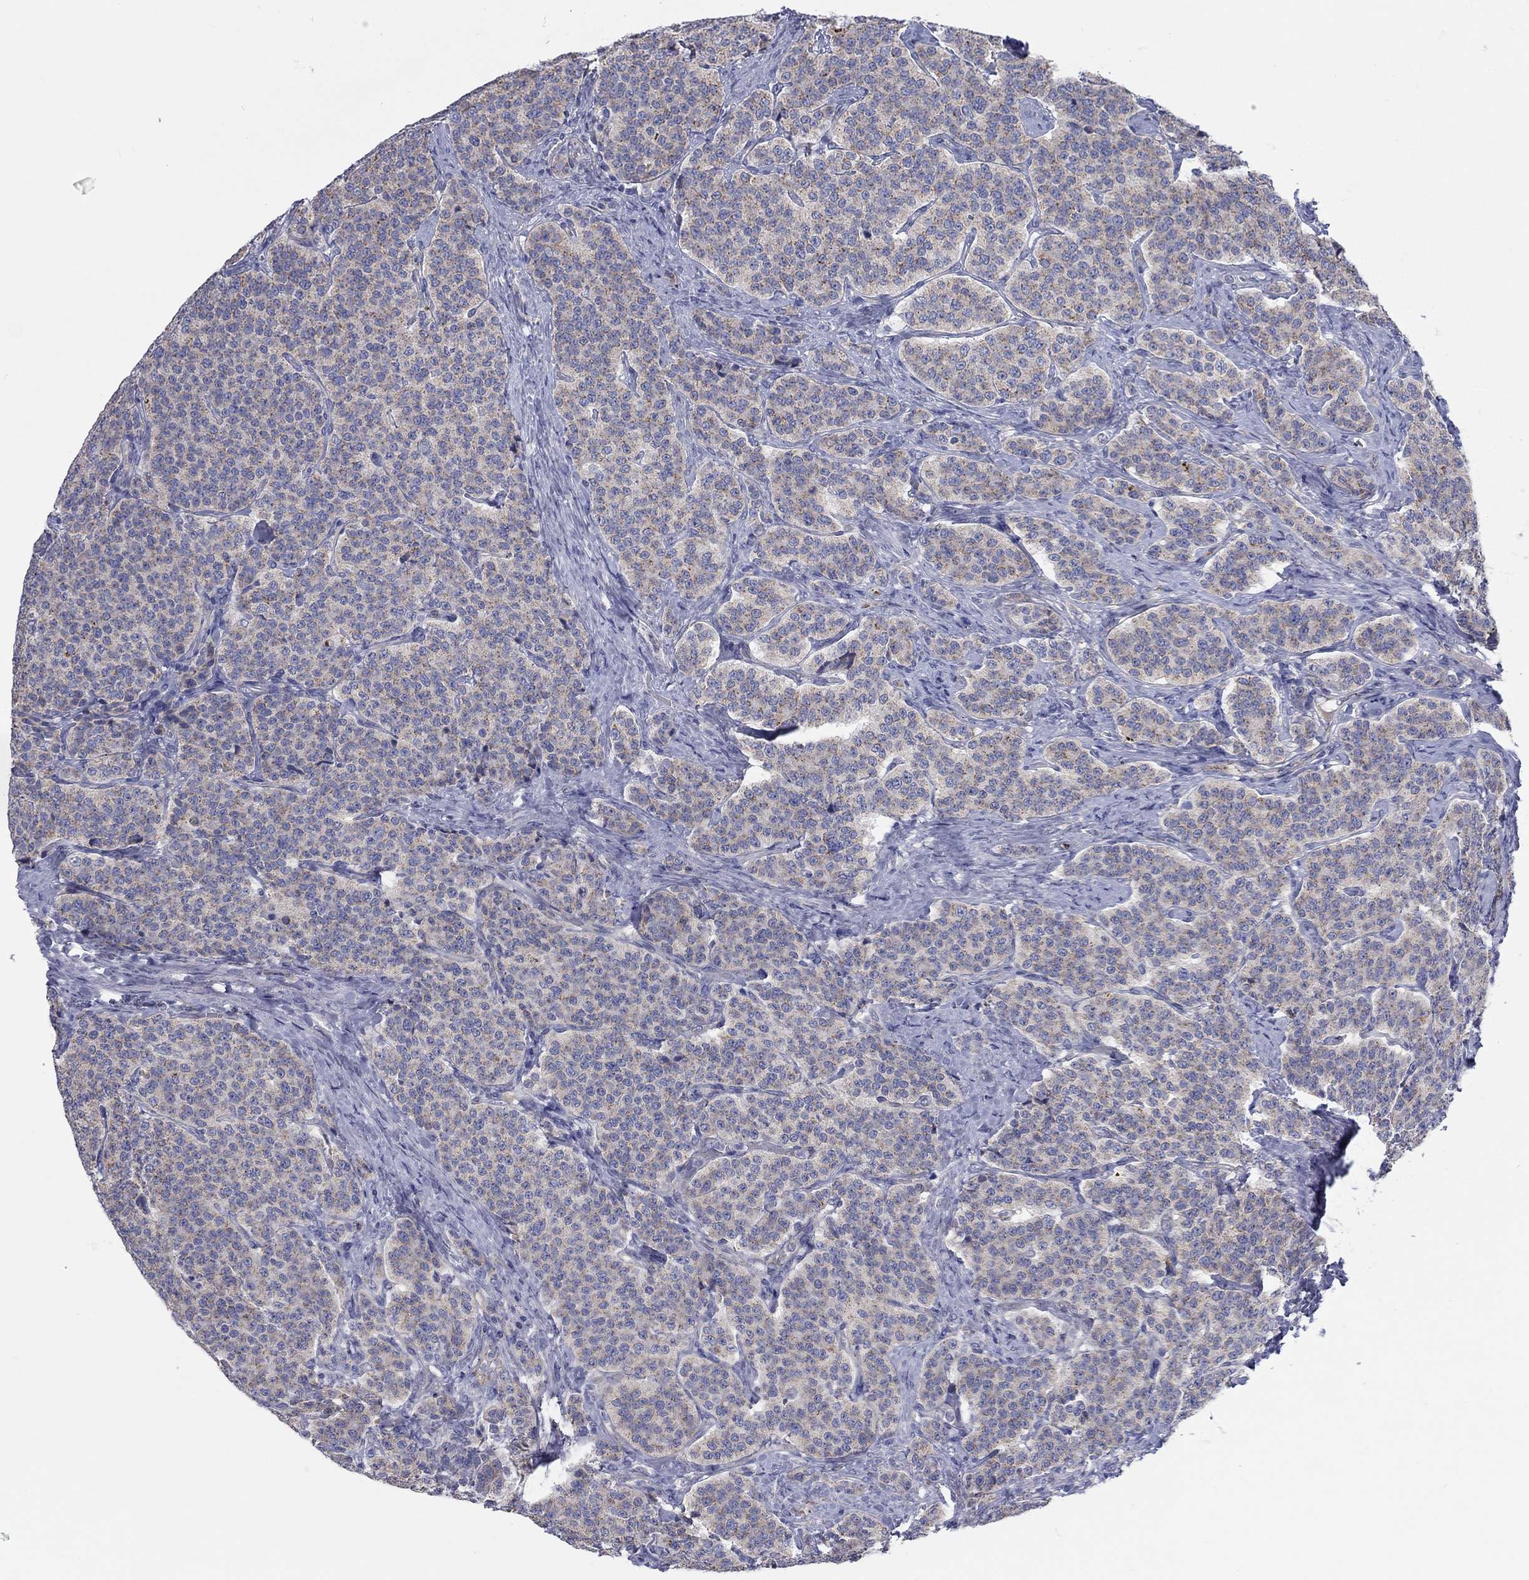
{"staining": {"intensity": "weak", "quantity": "25%-75%", "location": "cytoplasmic/membranous"}, "tissue": "carcinoid", "cell_type": "Tumor cells", "image_type": "cancer", "snomed": [{"axis": "morphology", "description": "Carcinoid, malignant, NOS"}, {"axis": "topography", "description": "Small intestine"}], "caption": "An image showing weak cytoplasmic/membranous expression in approximately 25%-75% of tumor cells in carcinoid (malignant), as visualized by brown immunohistochemical staining.", "gene": "BCO2", "patient": {"sex": "female", "age": 58}}